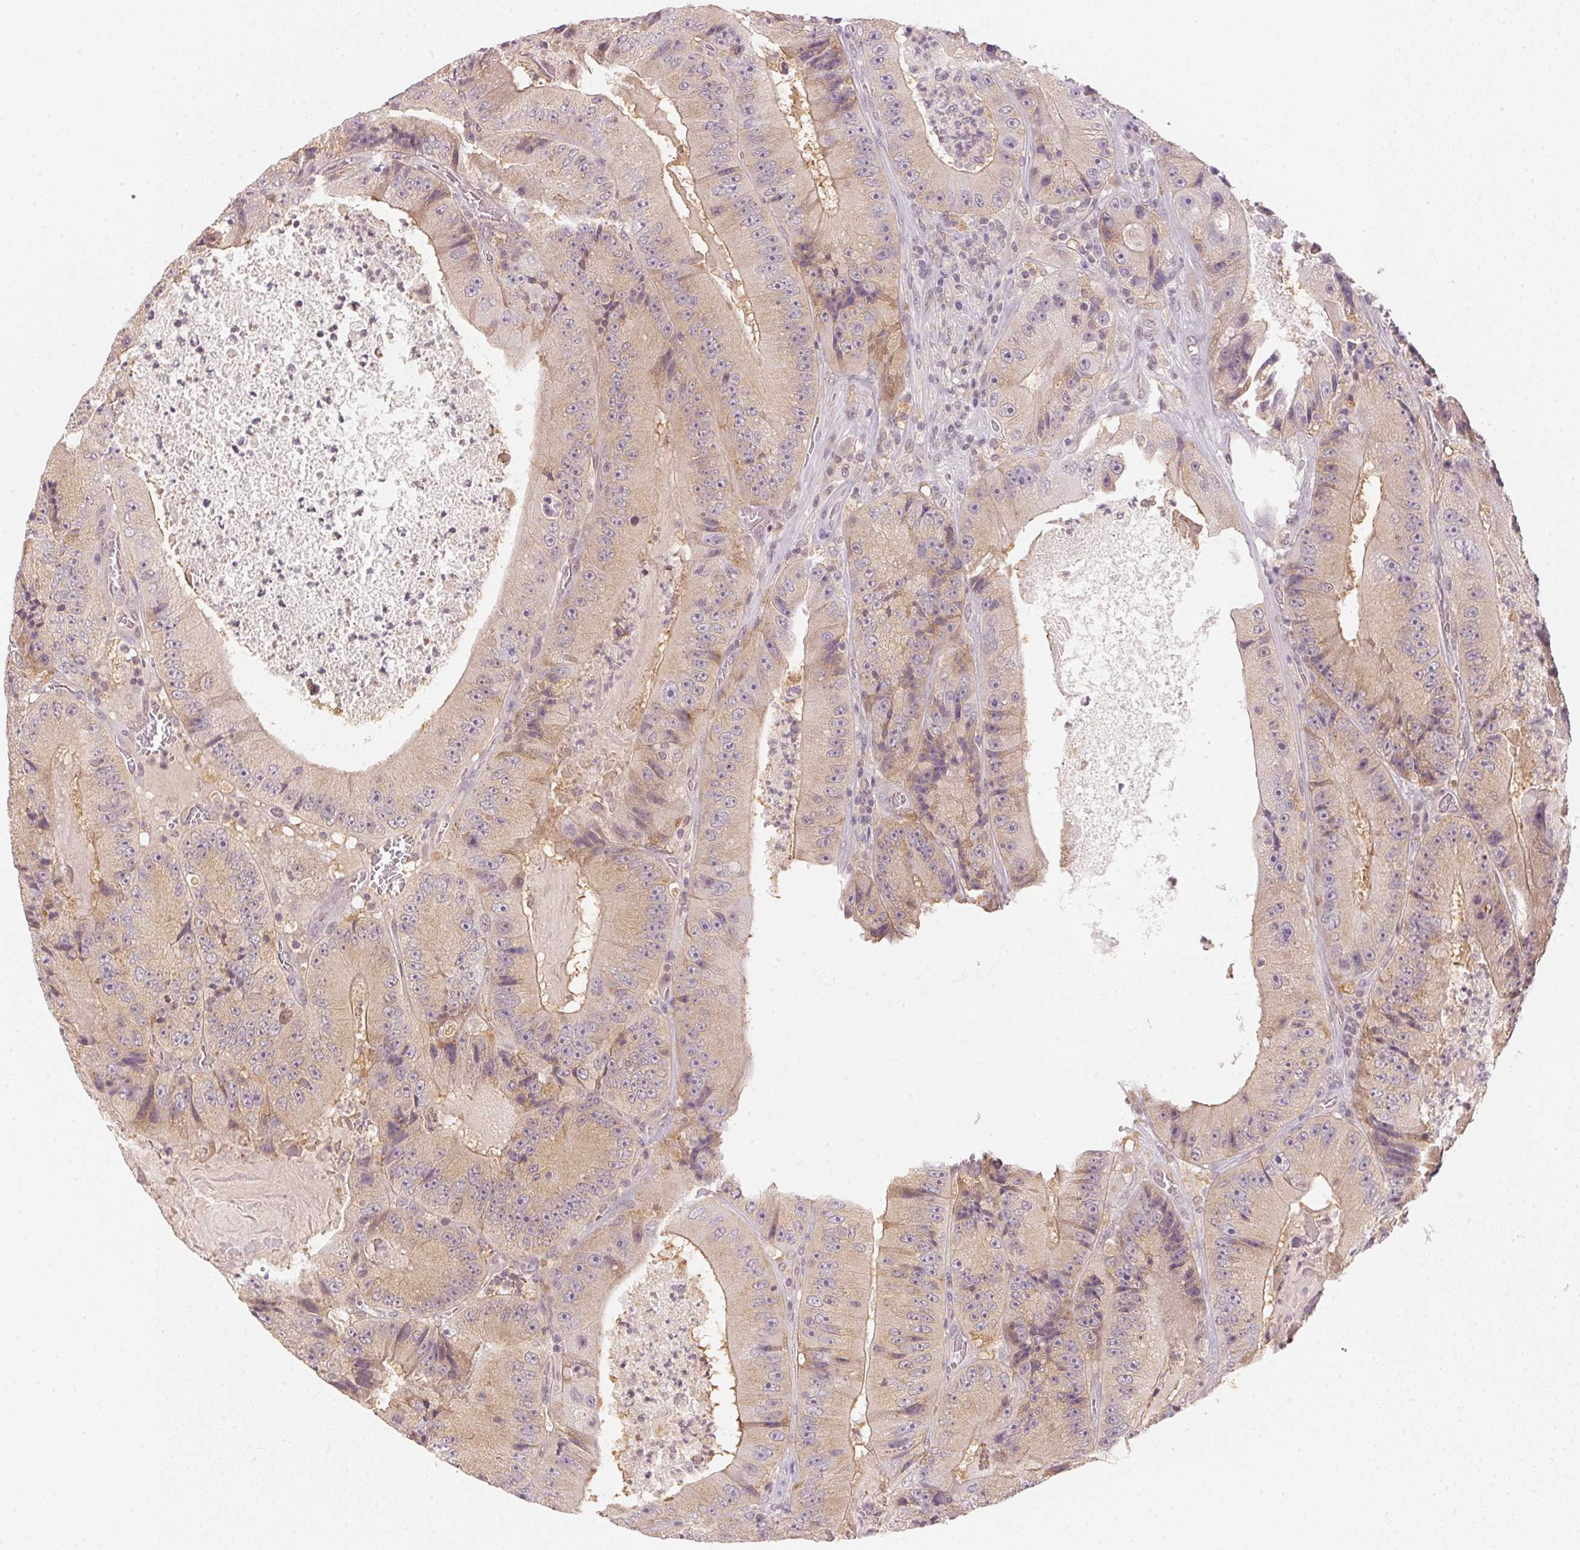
{"staining": {"intensity": "negative", "quantity": "none", "location": "none"}, "tissue": "colorectal cancer", "cell_type": "Tumor cells", "image_type": "cancer", "snomed": [{"axis": "morphology", "description": "Adenocarcinoma, NOS"}, {"axis": "topography", "description": "Colon"}], "caption": "Protein analysis of colorectal adenocarcinoma shows no significant positivity in tumor cells. The staining is performed using DAB brown chromogen with nuclei counter-stained in using hematoxylin.", "gene": "KPRP", "patient": {"sex": "female", "age": 86}}